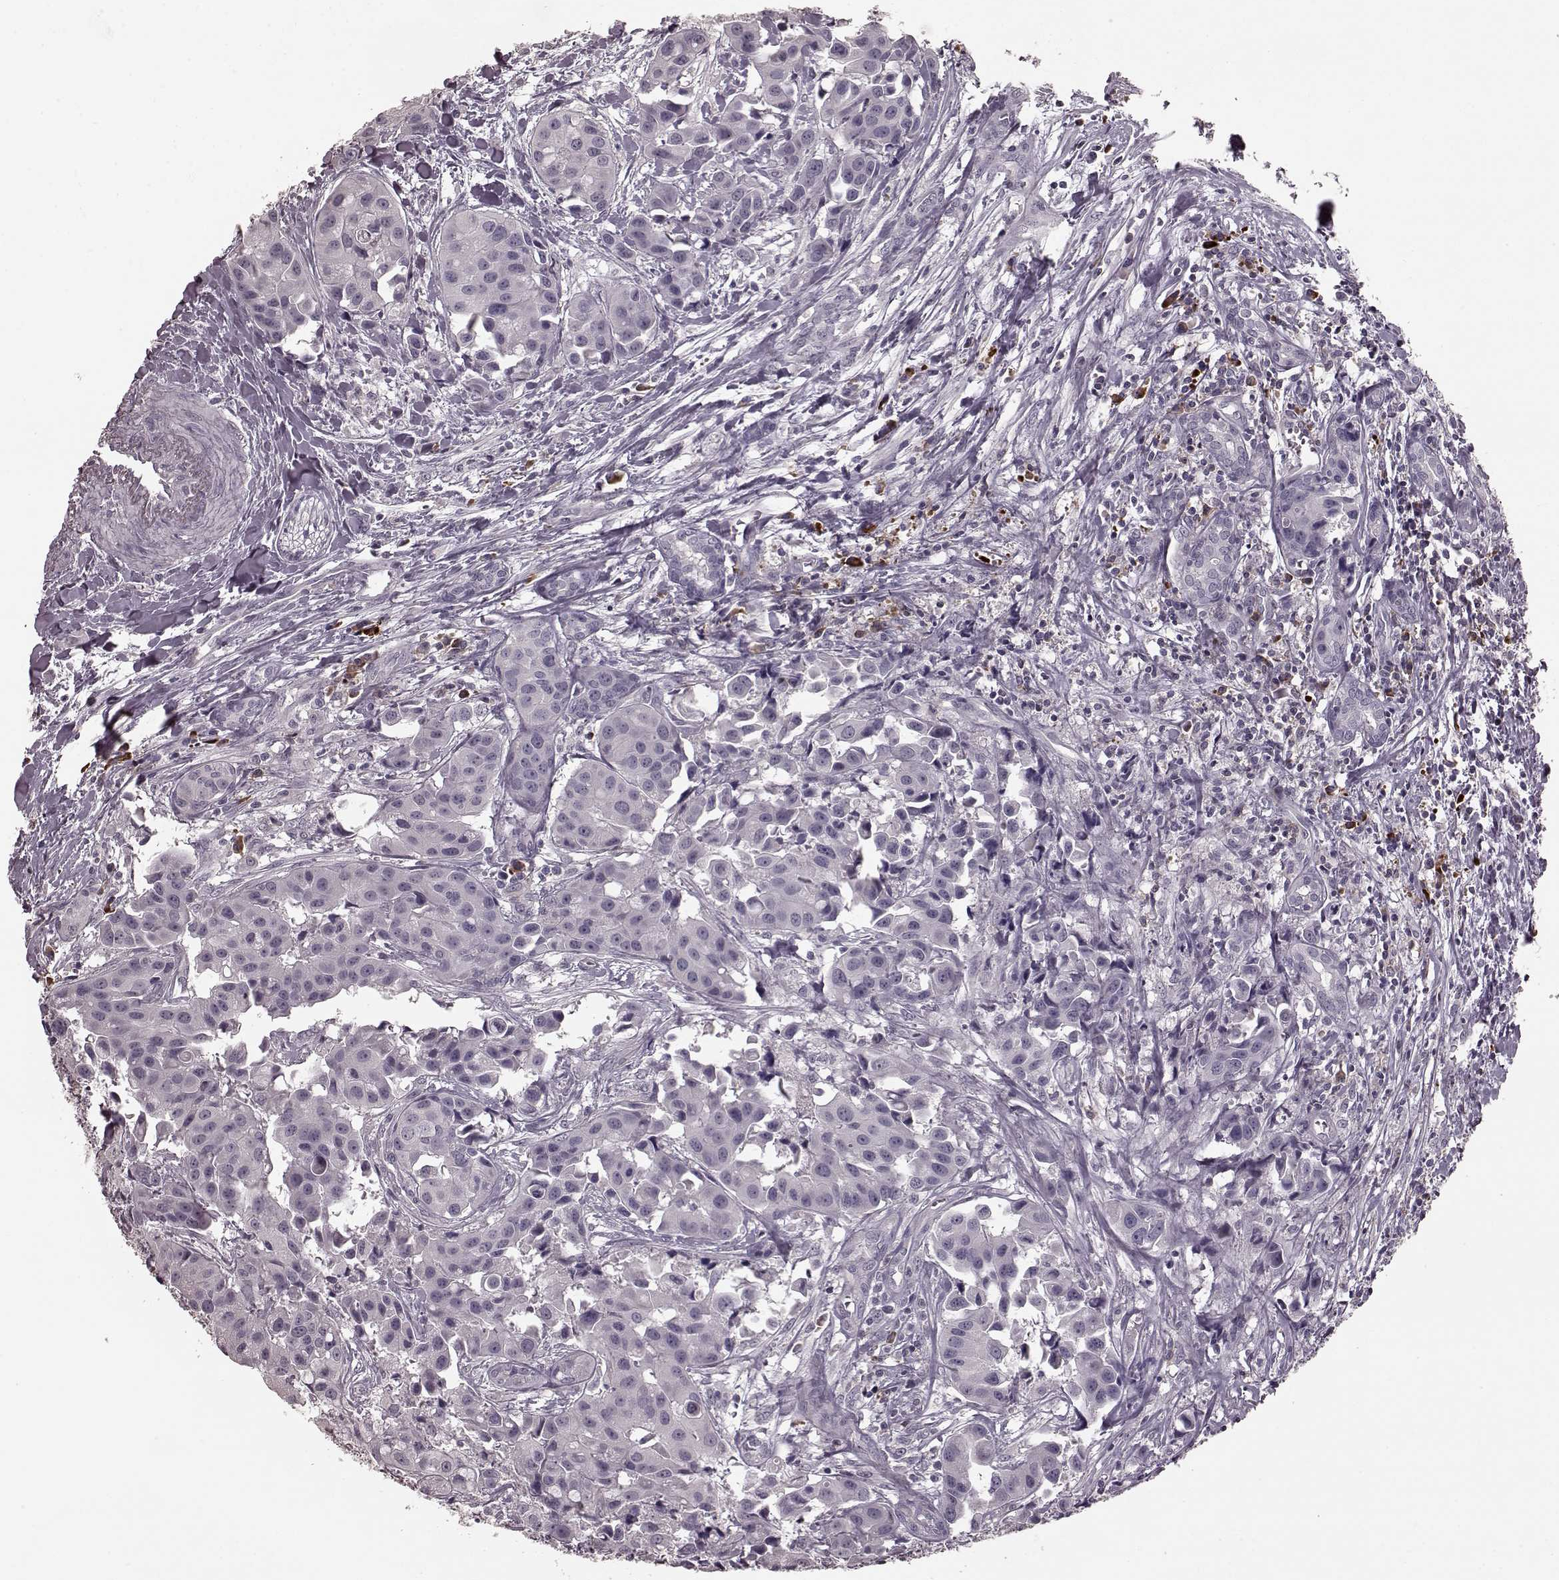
{"staining": {"intensity": "negative", "quantity": "none", "location": "none"}, "tissue": "head and neck cancer", "cell_type": "Tumor cells", "image_type": "cancer", "snomed": [{"axis": "morphology", "description": "Adenocarcinoma, NOS"}, {"axis": "topography", "description": "Head-Neck"}], "caption": "The image reveals no staining of tumor cells in head and neck cancer (adenocarcinoma). (Brightfield microscopy of DAB (3,3'-diaminobenzidine) IHC at high magnification).", "gene": "CD28", "patient": {"sex": "male", "age": 76}}